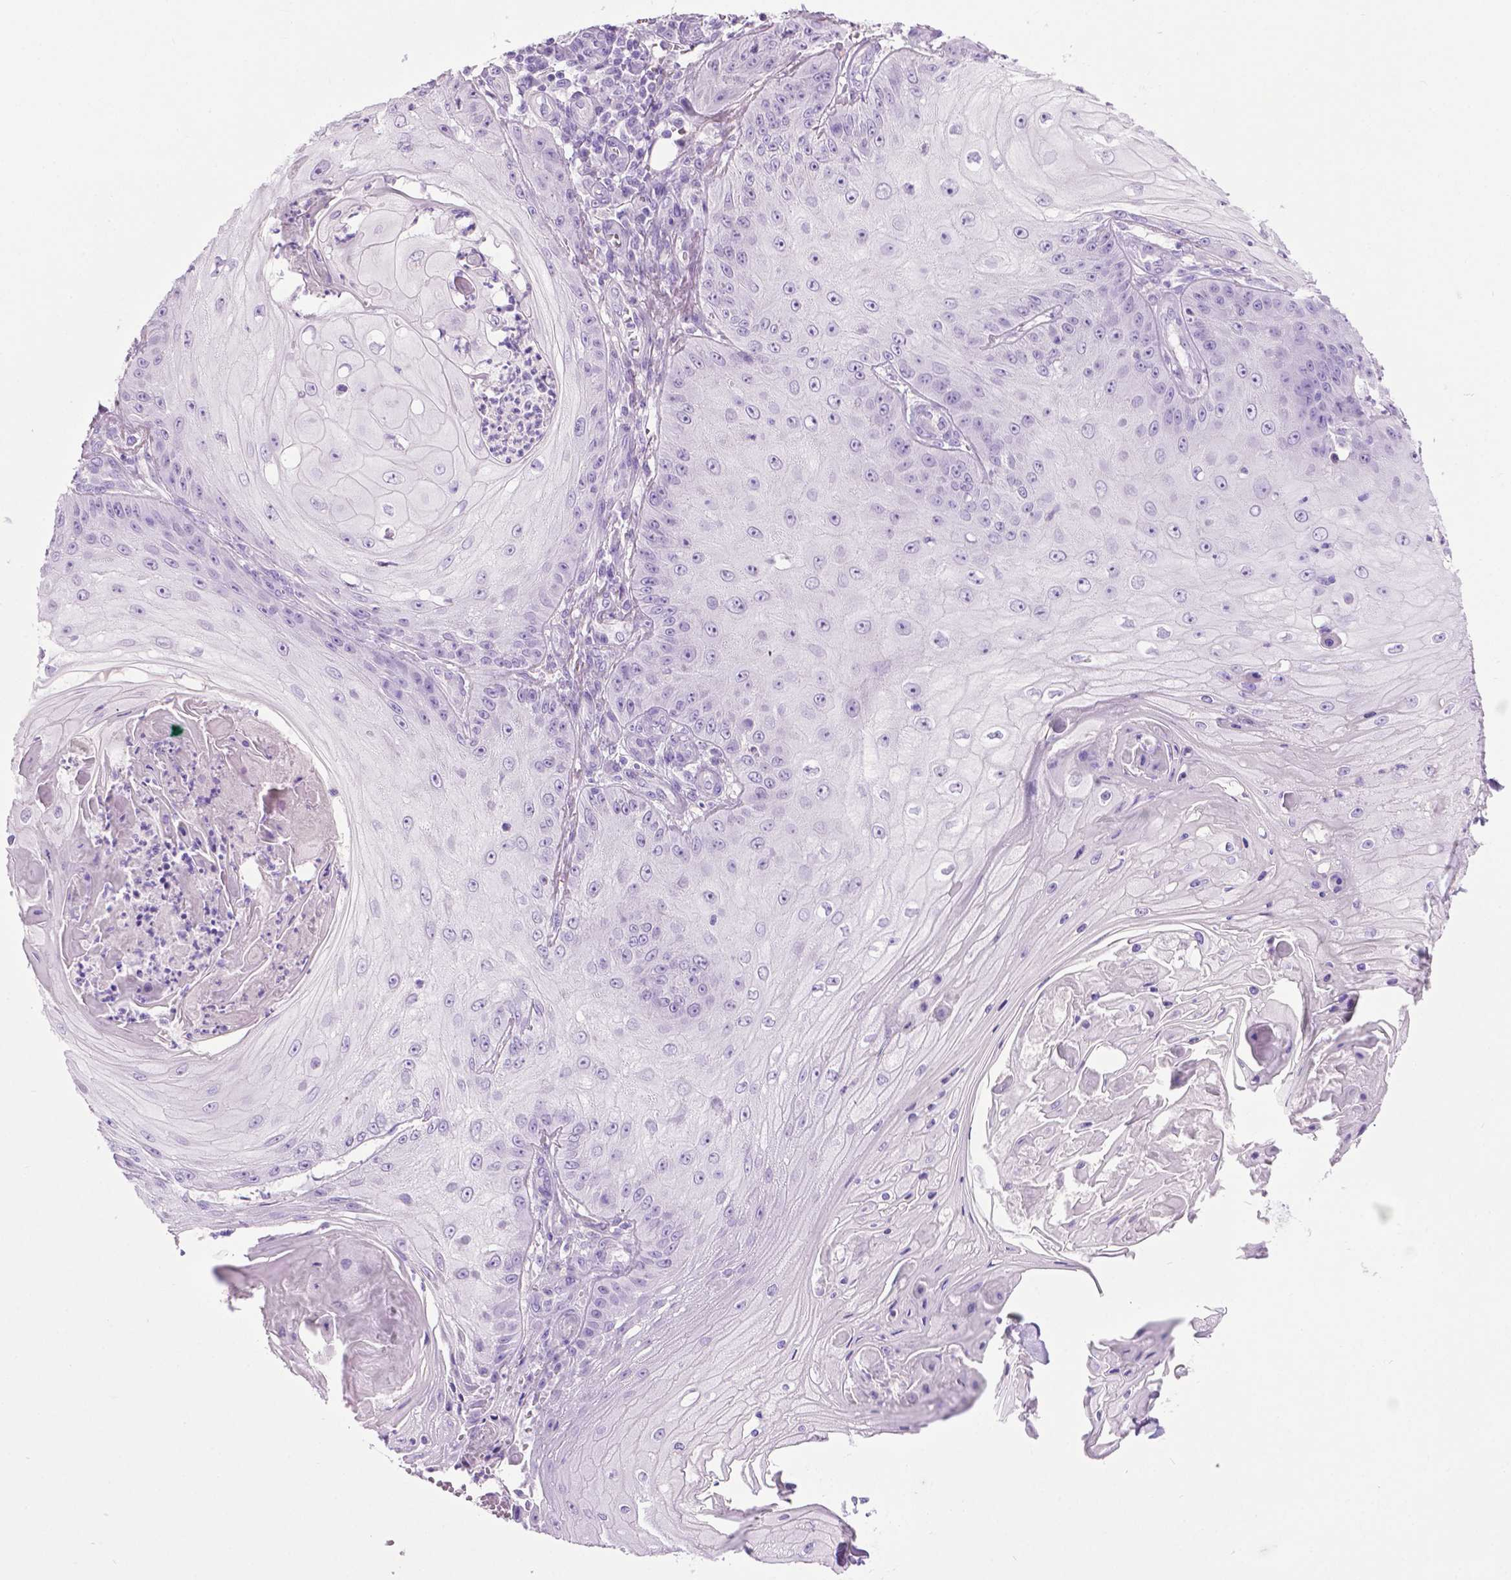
{"staining": {"intensity": "negative", "quantity": "none", "location": "none"}, "tissue": "skin cancer", "cell_type": "Tumor cells", "image_type": "cancer", "snomed": [{"axis": "morphology", "description": "Squamous cell carcinoma, NOS"}, {"axis": "topography", "description": "Skin"}], "caption": "This is a image of IHC staining of skin cancer (squamous cell carcinoma), which shows no positivity in tumor cells.", "gene": "LELP1", "patient": {"sex": "male", "age": 70}}